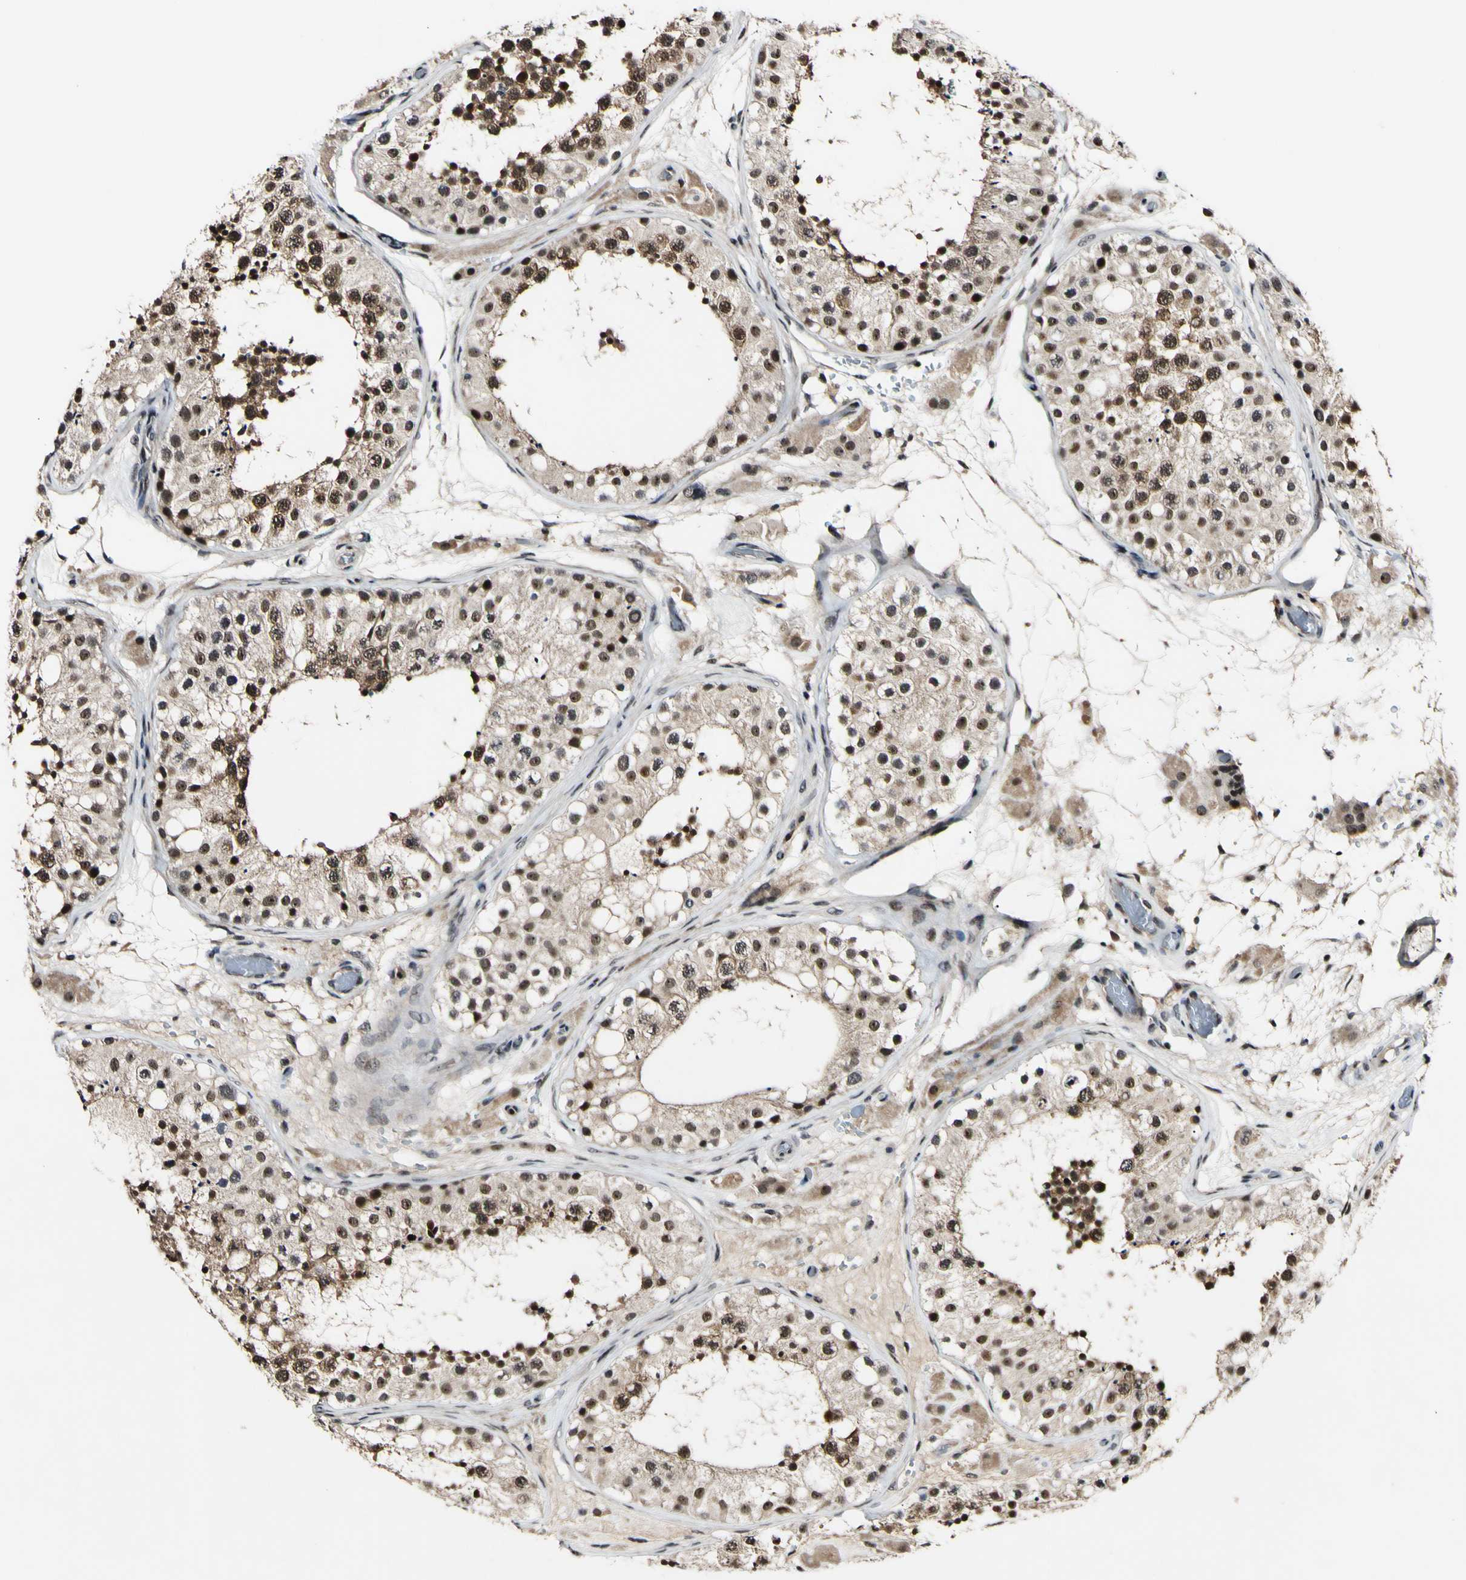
{"staining": {"intensity": "moderate", "quantity": ">75%", "location": "cytoplasmic/membranous,nuclear"}, "tissue": "testis", "cell_type": "Cells in seminiferous ducts", "image_type": "normal", "snomed": [{"axis": "morphology", "description": "Normal tissue, NOS"}, {"axis": "topography", "description": "Testis"}], "caption": "Immunohistochemistry of benign testis exhibits medium levels of moderate cytoplasmic/membranous,nuclear expression in approximately >75% of cells in seminiferous ducts.", "gene": "POLR2F", "patient": {"sex": "male", "age": 26}}